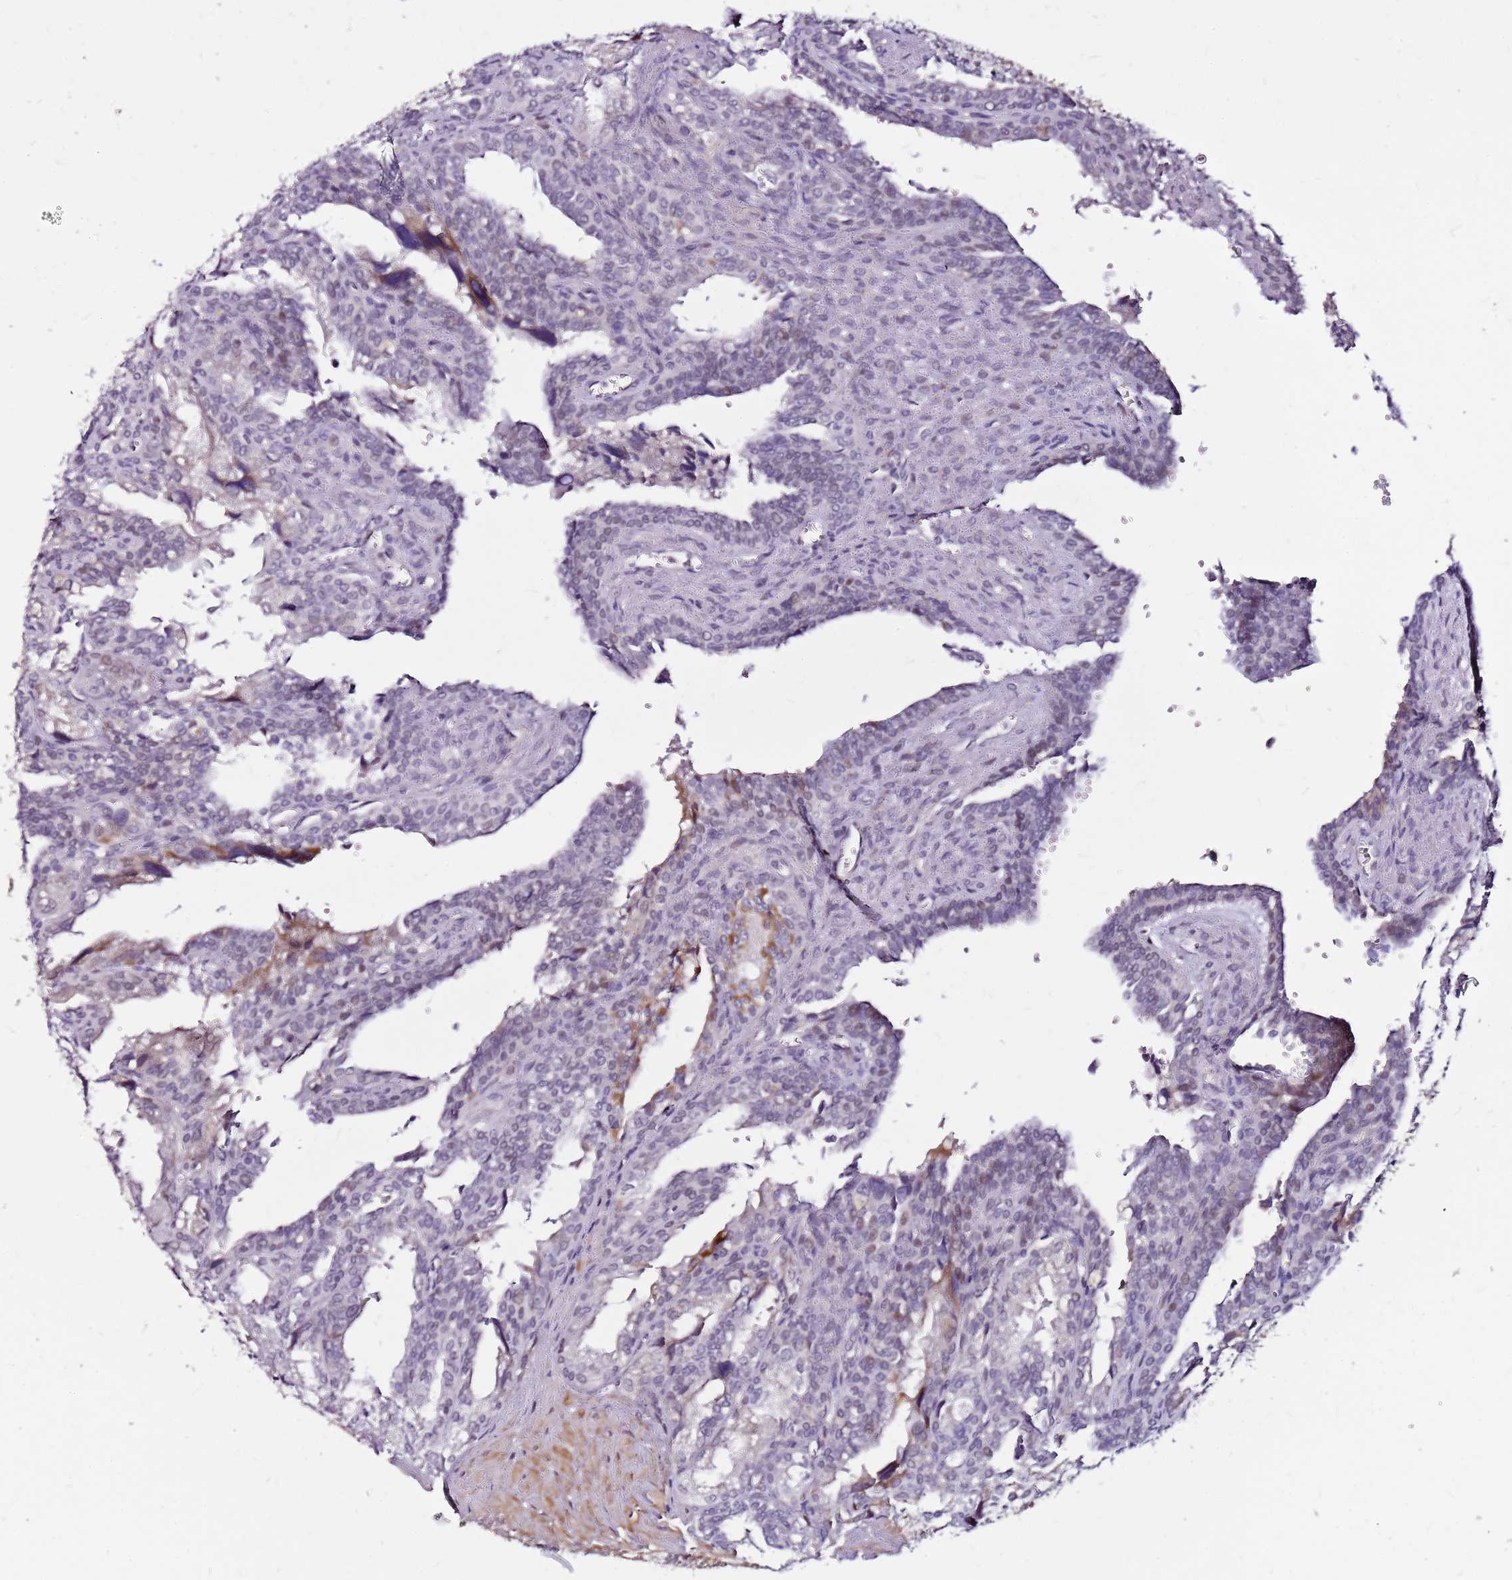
{"staining": {"intensity": "moderate", "quantity": "25%-75%", "location": "cytoplasmic/membranous"}, "tissue": "seminal vesicle", "cell_type": "Glandular cells", "image_type": "normal", "snomed": [{"axis": "morphology", "description": "Normal tissue, NOS"}, {"axis": "topography", "description": "Seminal veicle"}], "caption": "Seminal vesicle stained for a protein (brown) demonstrates moderate cytoplasmic/membranous positive staining in about 25%-75% of glandular cells.", "gene": "POLE3", "patient": {"sex": "male", "age": 67}}